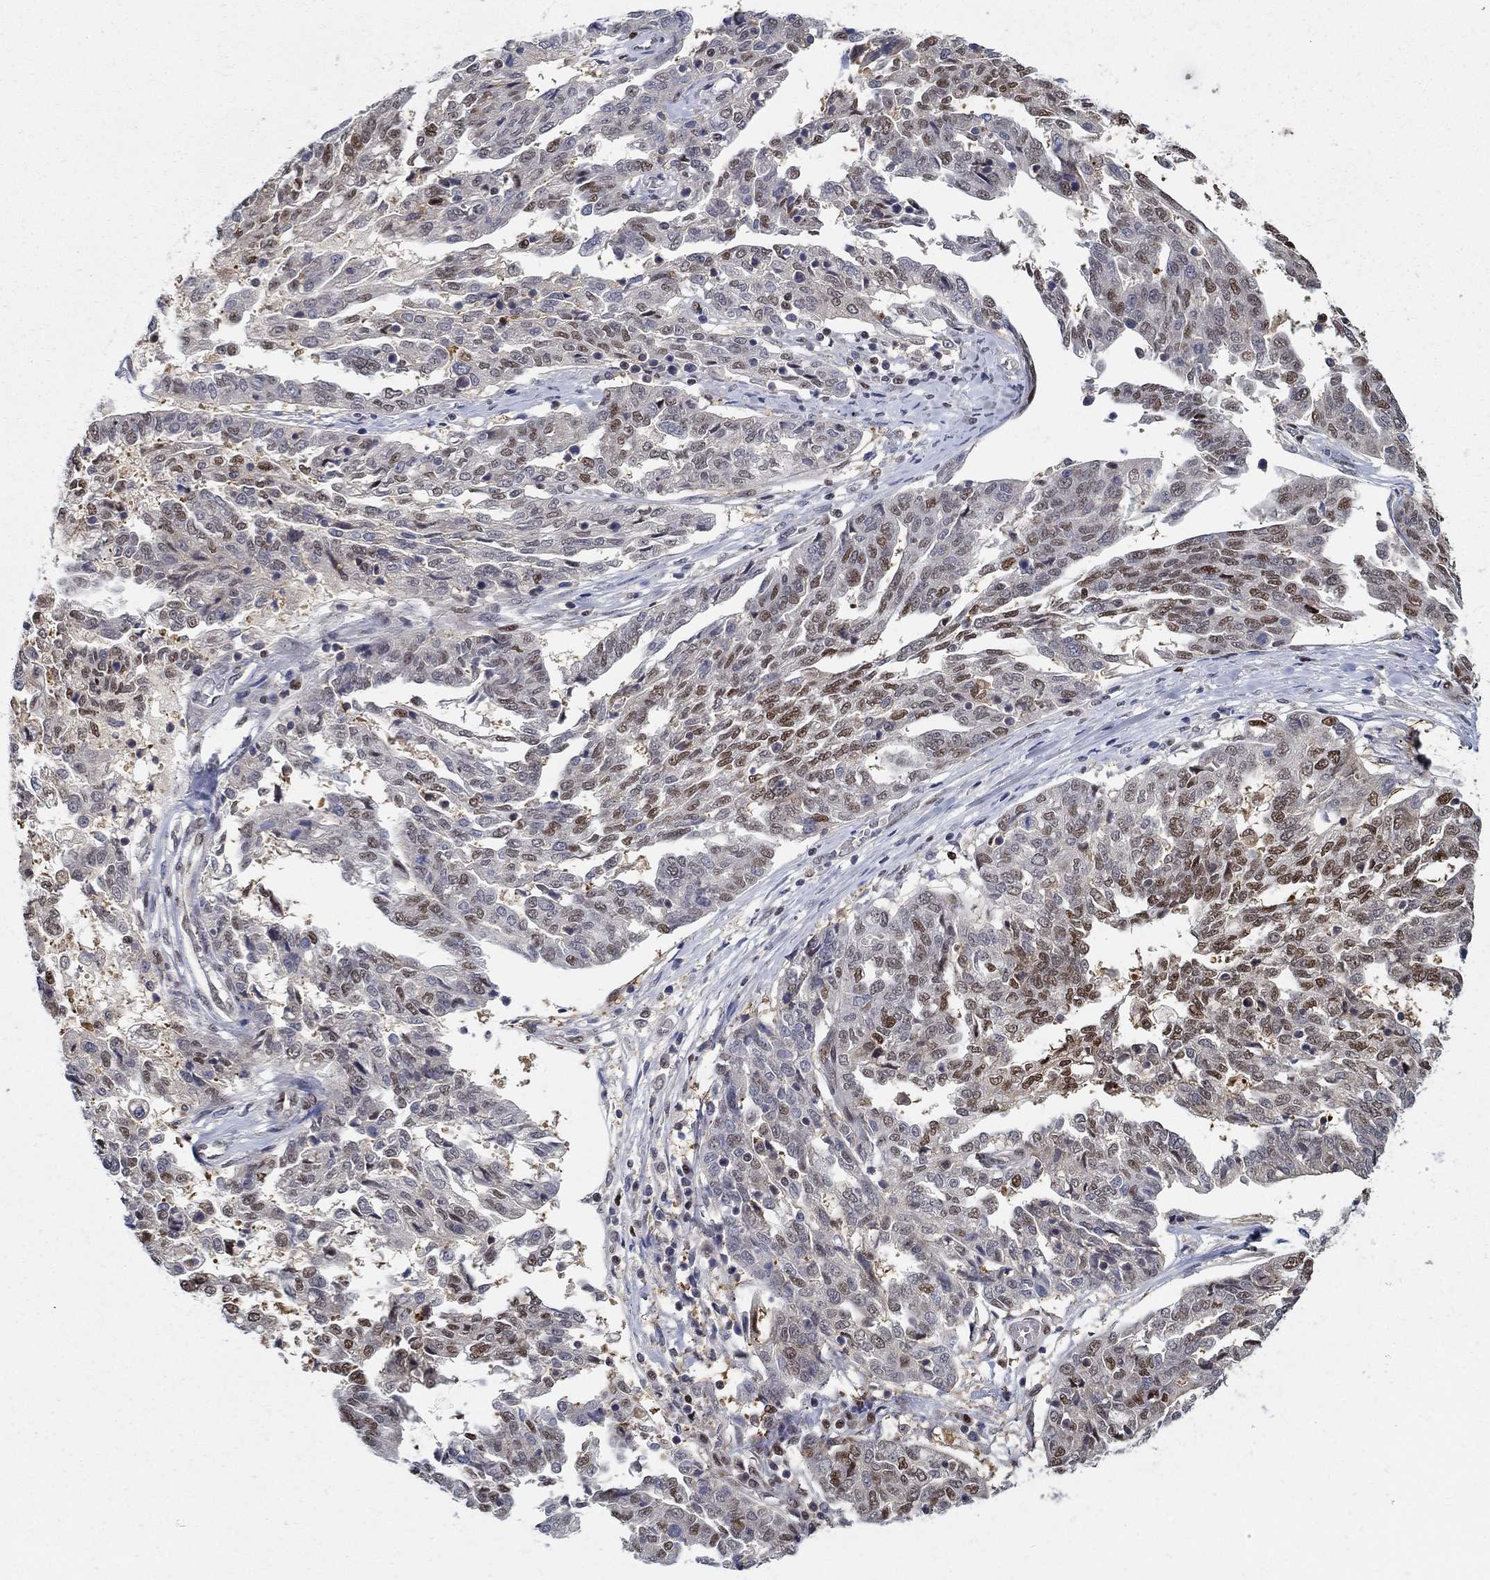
{"staining": {"intensity": "moderate", "quantity": "25%-75%", "location": "nuclear"}, "tissue": "ovarian cancer", "cell_type": "Tumor cells", "image_type": "cancer", "snomed": [{"axis": "morphology", "description": "Cystadenocarcinoma, serous, NOS"}, {"axis": "topography", "description": "Ovary"}], "caption": "Ovarian serous cystadenocarcinoma stained for a protein displays moderate nuclear positivity in tumor cells. (DAB = brown stain, brightfield microscopy at high magnification).", "gene": "ZNF594", "patient": {"sex": "female", "age": 67}}